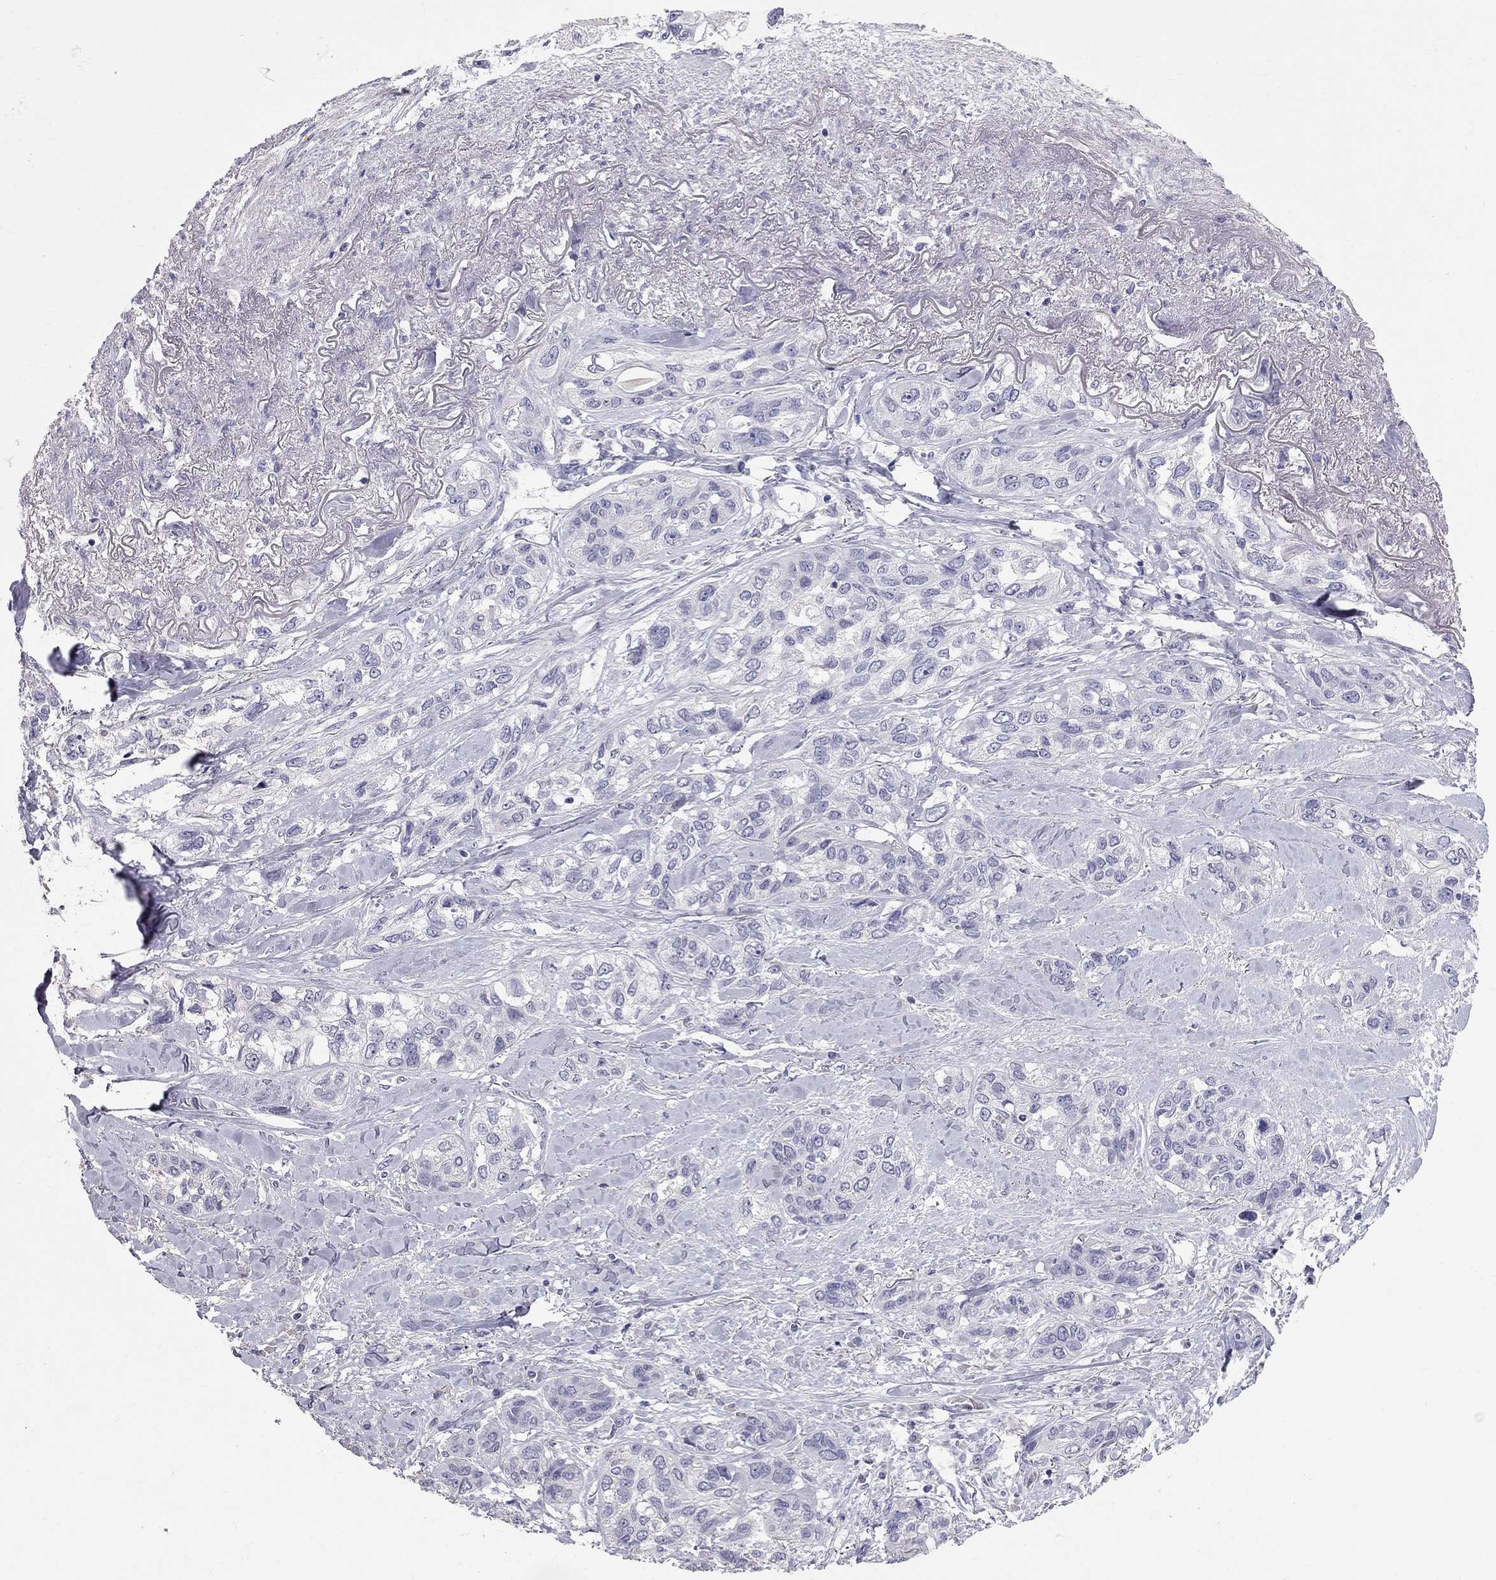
{"staining": {"intensity": "negative", "quantity": "none", "location": "none"}, "tissue": "lung cancer", "cell_type": "Tumor cells", "image_type": "cancer", "snomed": [{"axis": "morphology", "description": "Squamous cell carcinoma, NOS"}, {"axis": "topography", "description": "Lung"}], "caption": "Immunohistochemical staining of human squamous cell carcinoma (lung) shows no significant expression in tumor cells.", "gene": "CFAP91", "patient": {"sex": "female", "age": 70}}